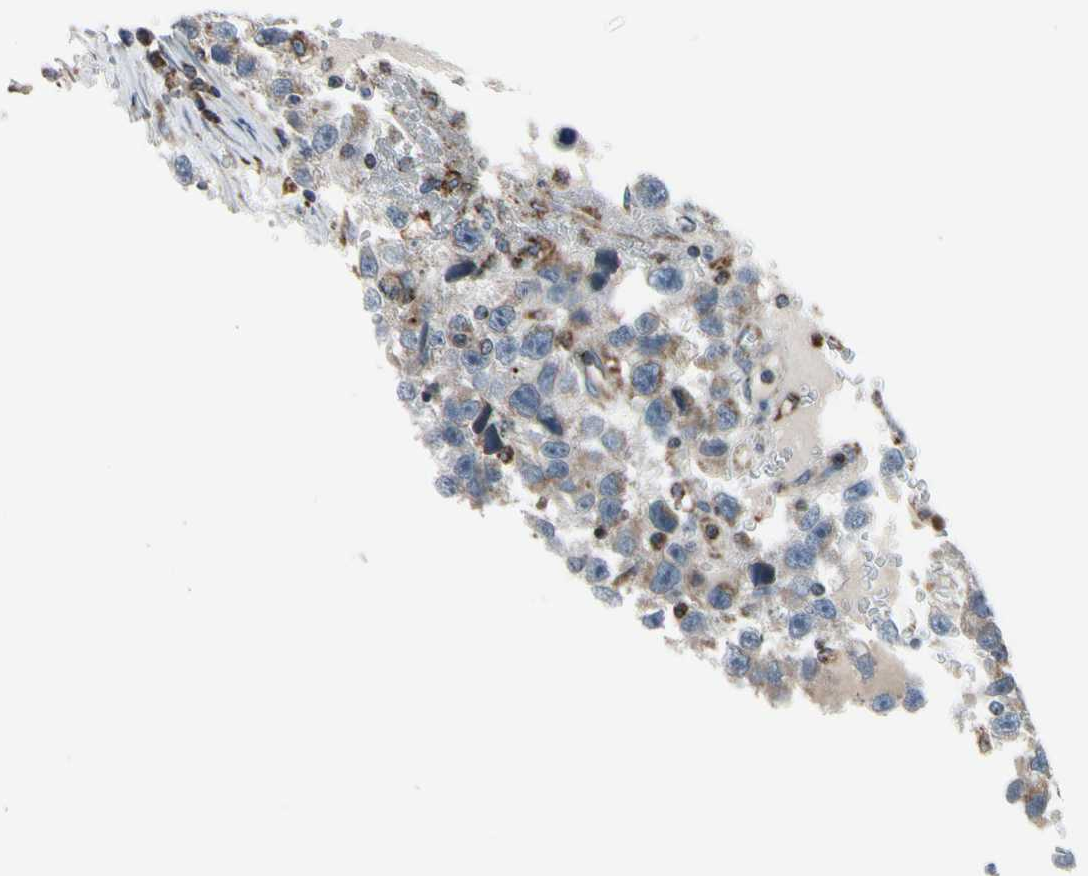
{"staining": {"intensity": "weak", "quantity": ">75%", "location": "cytoplasmic/membranous"}, "tissue": "testis cancer", "cell_type": "Tumor cells", "image_type": "cancer", "snomed": [{"axis": "morphology", "description": "Seminoma, NOS"}, {"axis": "topography", "description": "Testis"}], "caption": "The immunohistochemical stain highlights weak cytoplasmic/membranous staining in tumor cells of testis cancer (seminoma) tissue.", "gene": "CPT1A", "patient": {"sex": "male", "age": 33}}